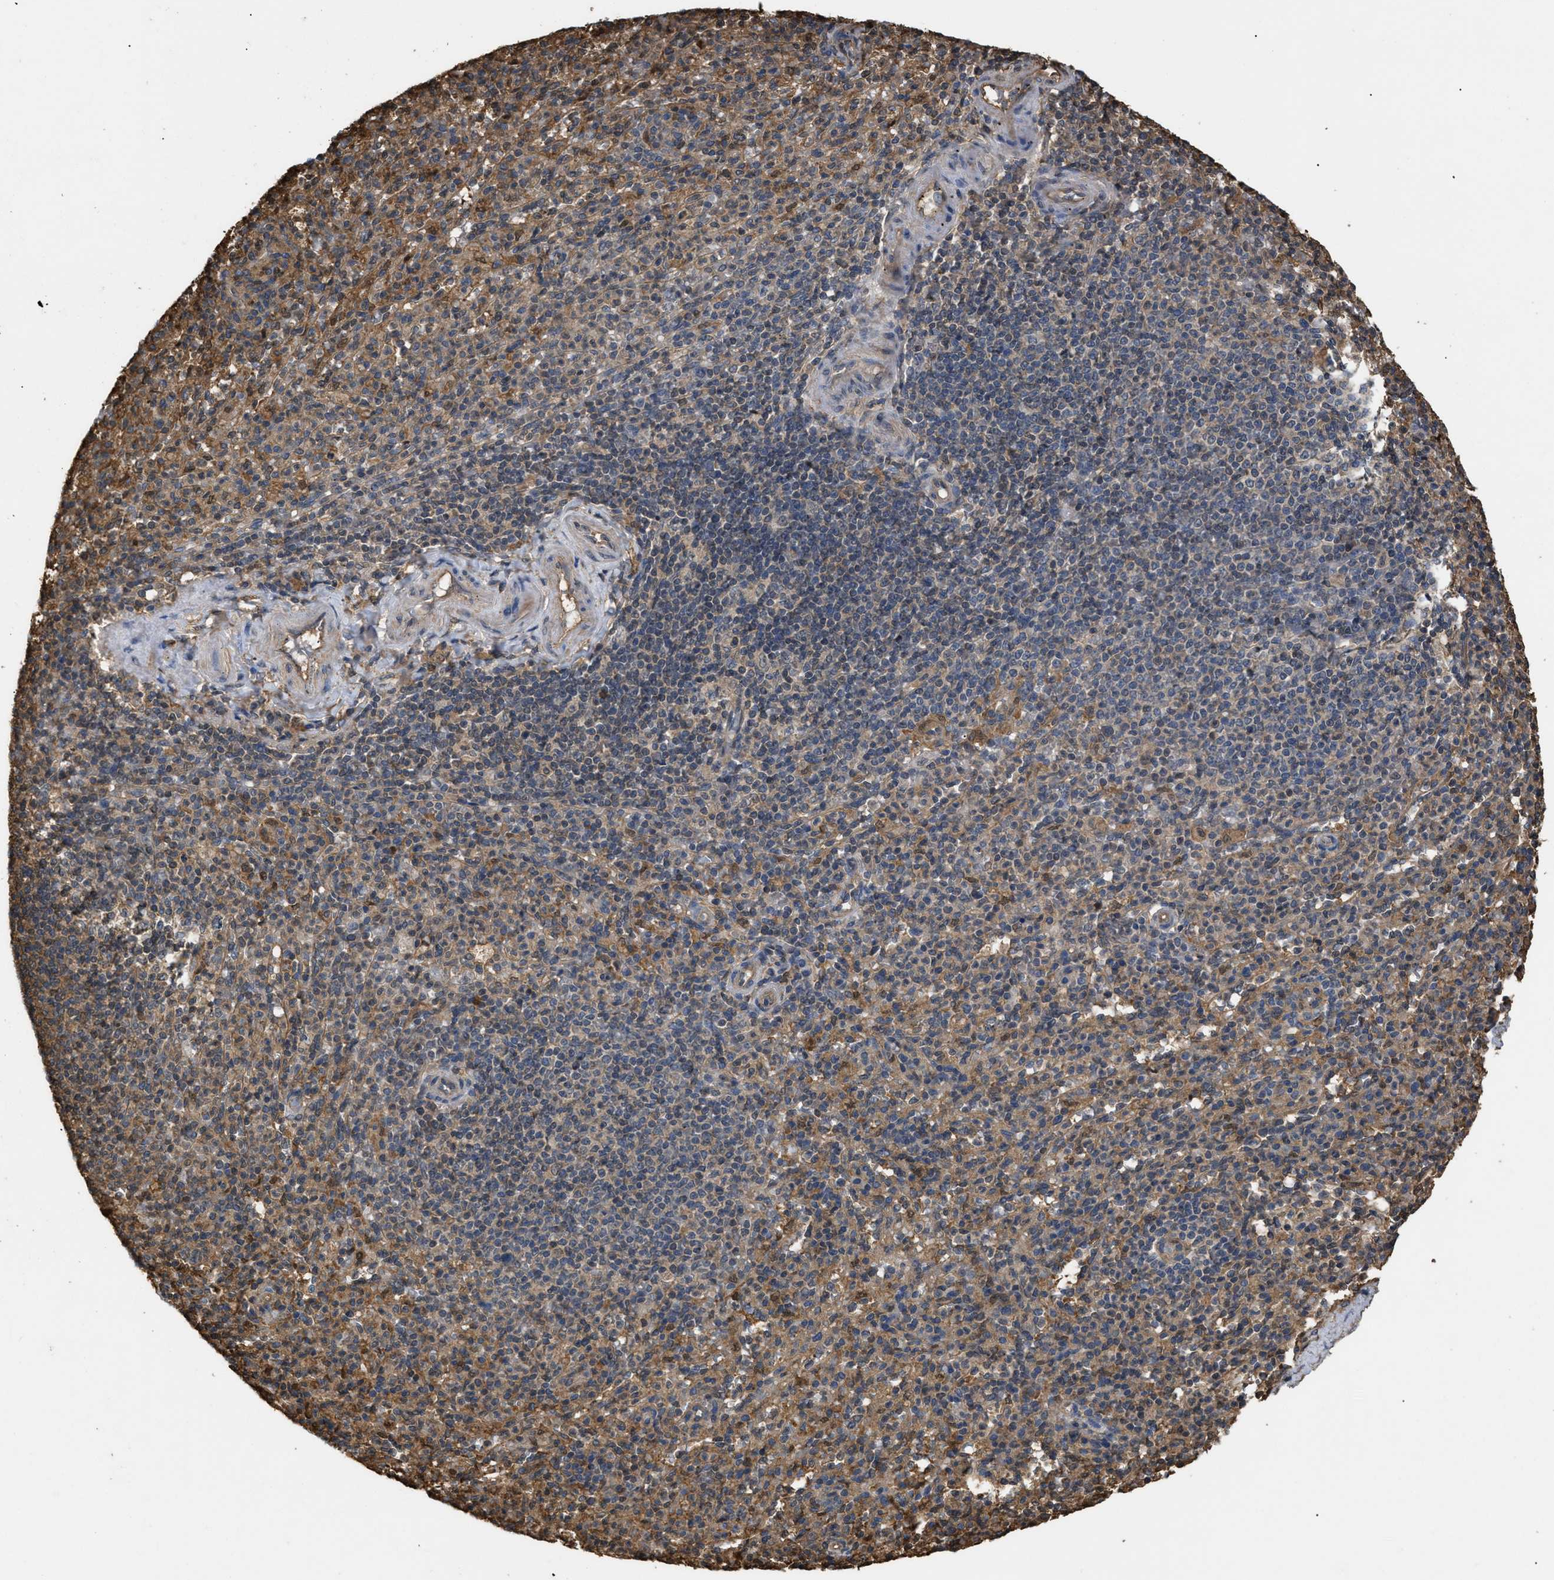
{"staining": {"intensity": "moderate", "quantity": ">75%", "location": "cytoplasmic/membranous"}, "tissue": "spleen", "cell_type": "Cells in red pulp", "image_type": "normal", "snomed": [{"axis": "morphology", "description": "Normal tissue, NOS"}, {"axis": "topography", "description": "Spleen"}], "caption": "The histopathology image demonstrates staining of normal spleen, revealing moderate cytoplasmic/membranous protein staining (brown color) within cells in red pulp. Immunohistochemistry (ihc) stains the protein of interest in brown and the nuclei are stained blue.", "gene": "CALM1", "patient": {"sex": "male", "age": 36}}